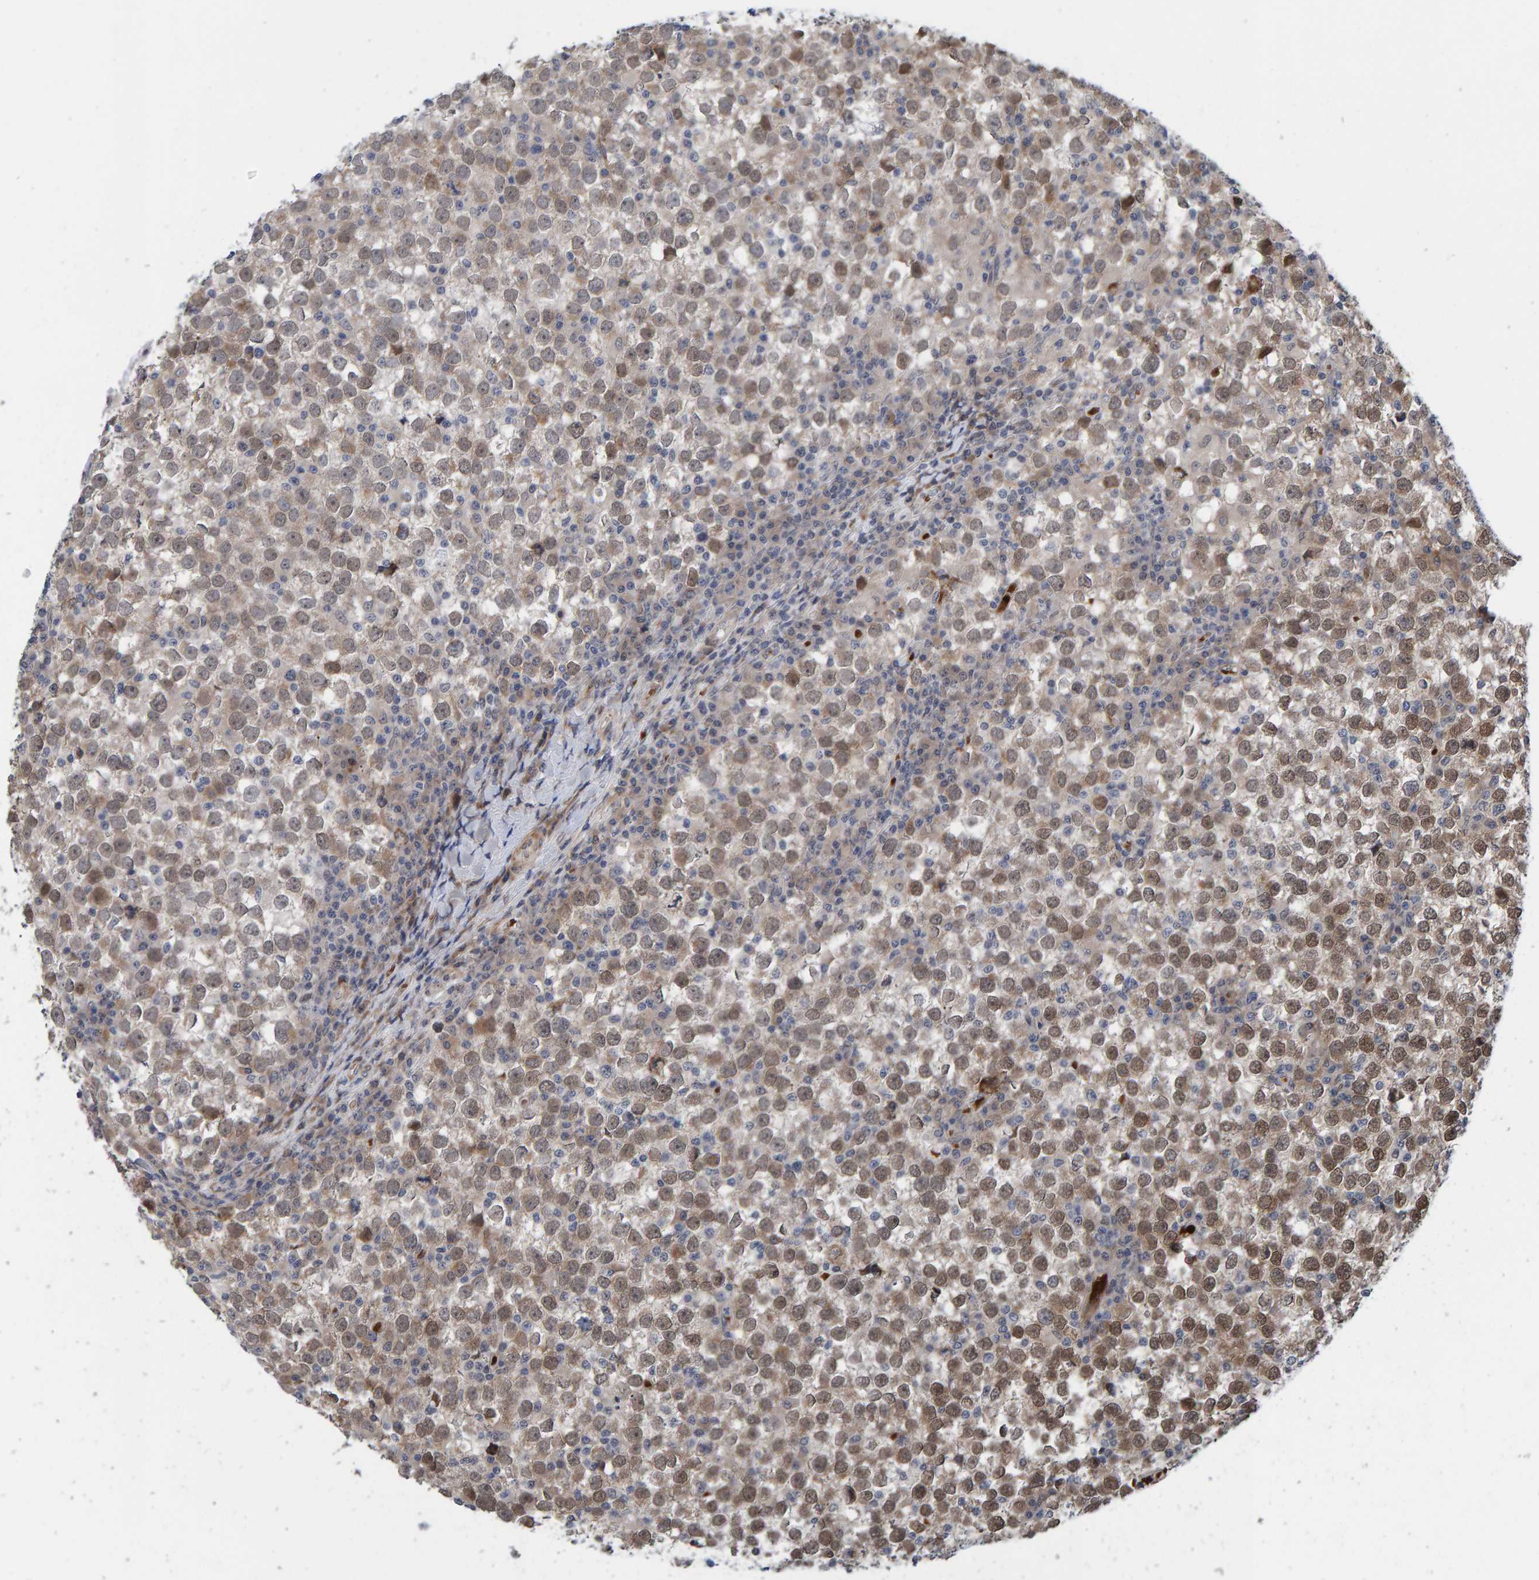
{"staining": {"intensity": "weak", "quantity": "25%-75%", "location": "nuclear"}, "tissue": "testis cancer", "cell_type": "Tumor cells", "image_type": "cancer", "snomed": [{"axis": "morphology", "description": "Seminoma, NOS"}, {"axis": "topography", "description": "Testis"}], "caption": "Immunohistochemical staining of testis seminoma reveals weak nuclear protein expression in about 25%-75% of tumor cells.", "gene": "MFSD6L", "patient": {"sex": "male", "age": 65}}